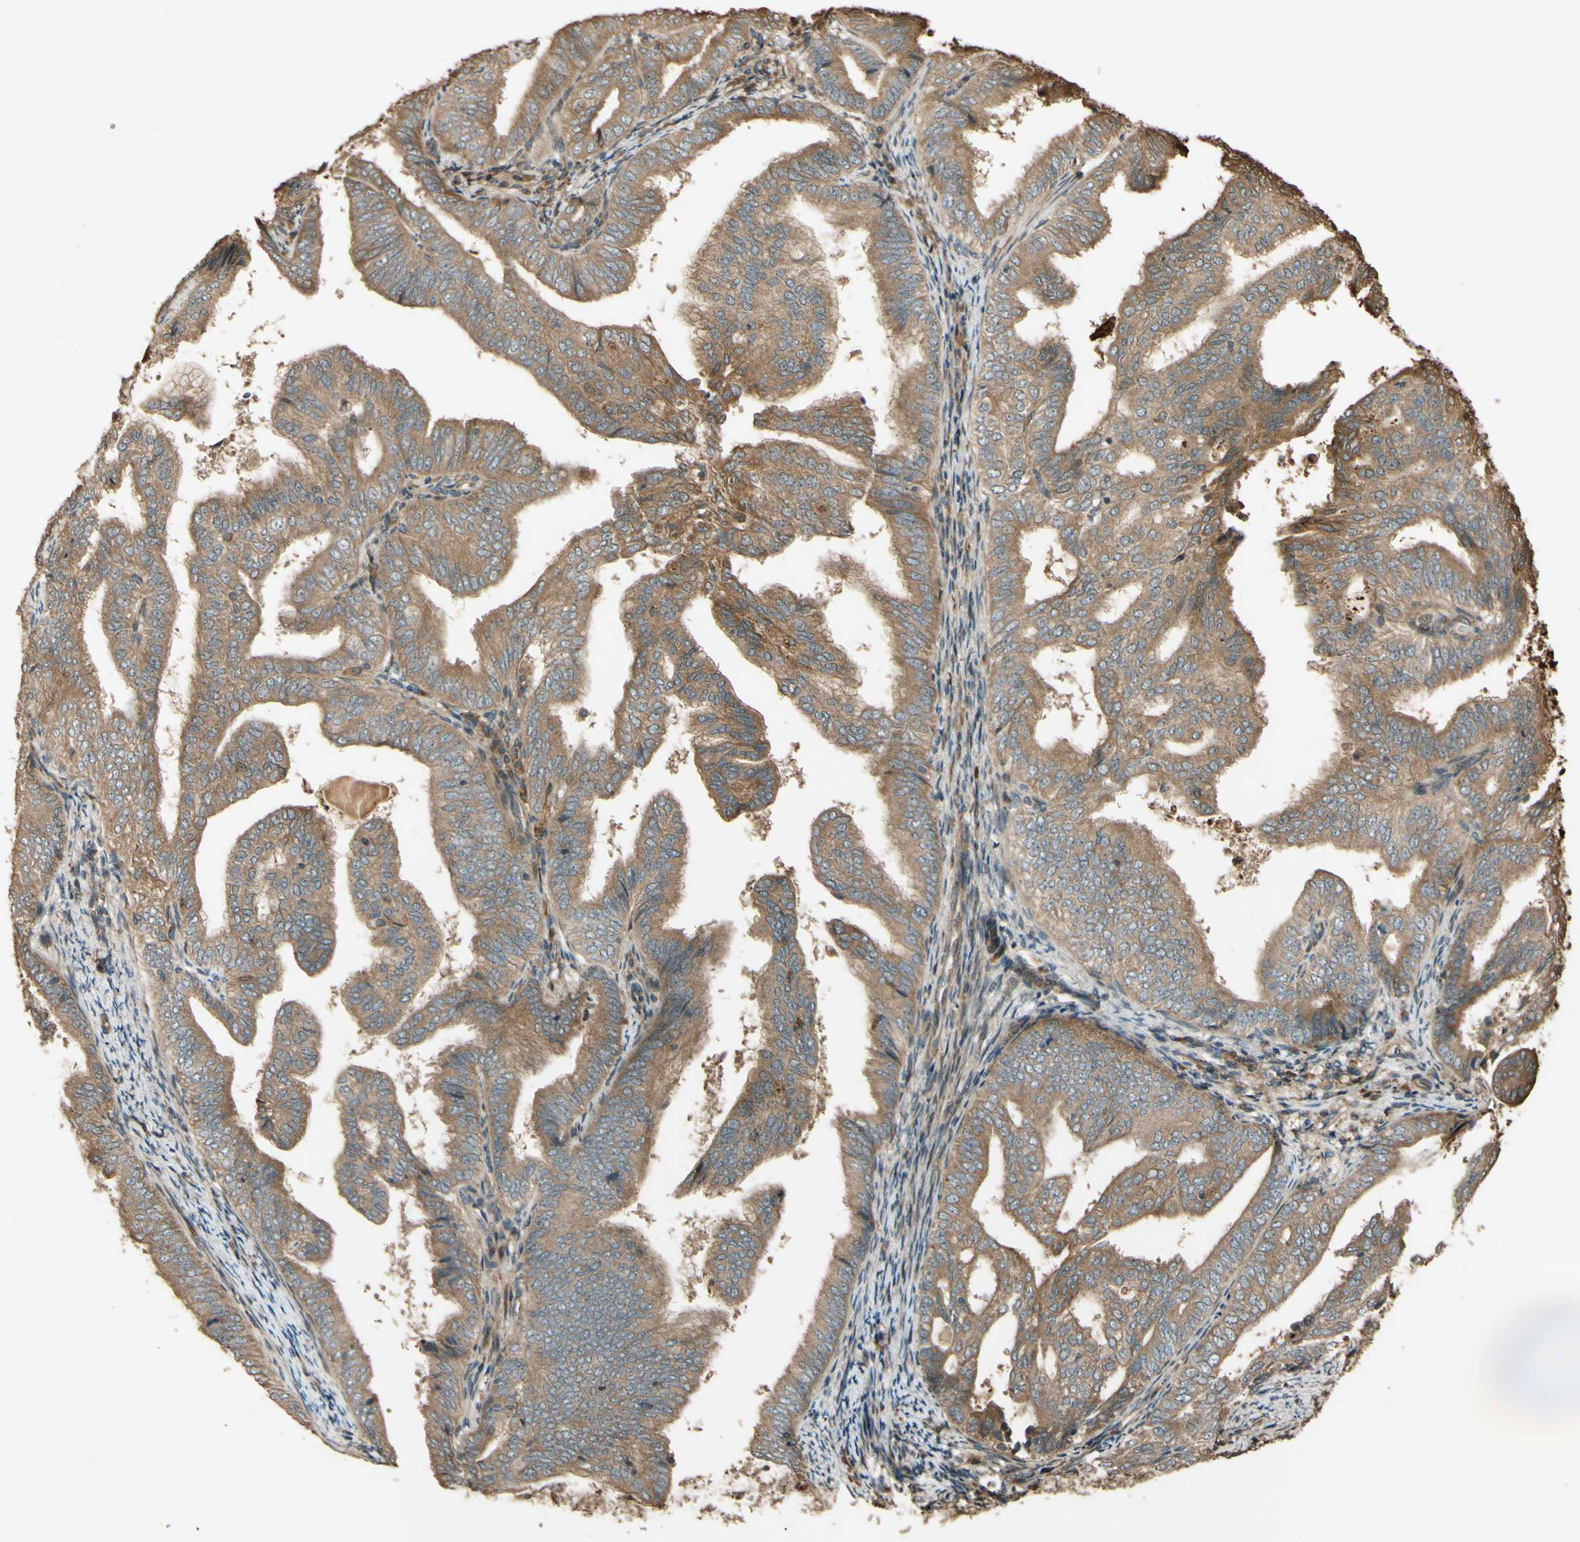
{"staining": {"intensity": "moderate", "quantity": ">75%", "location": "cytoplasmic/membranous"}, "tissue": "endometrial cancer", "cell_type": "Tumor cells", "image_type": "cancer", "snomed": [{"axis": "morphology", "description": "Adenocarcinoma, NOS"}, {"axis": "topography", "description": "Endometrium"}], "caption": "Approximately >75% of tumor cells in endometrial cancer exhibit moderate cytoplasmic/membranous protein positivity as visualized by brown immunohistochemical staining.", "gene": "RNF19A", "patient": {"sex": "female", "age": 58}}